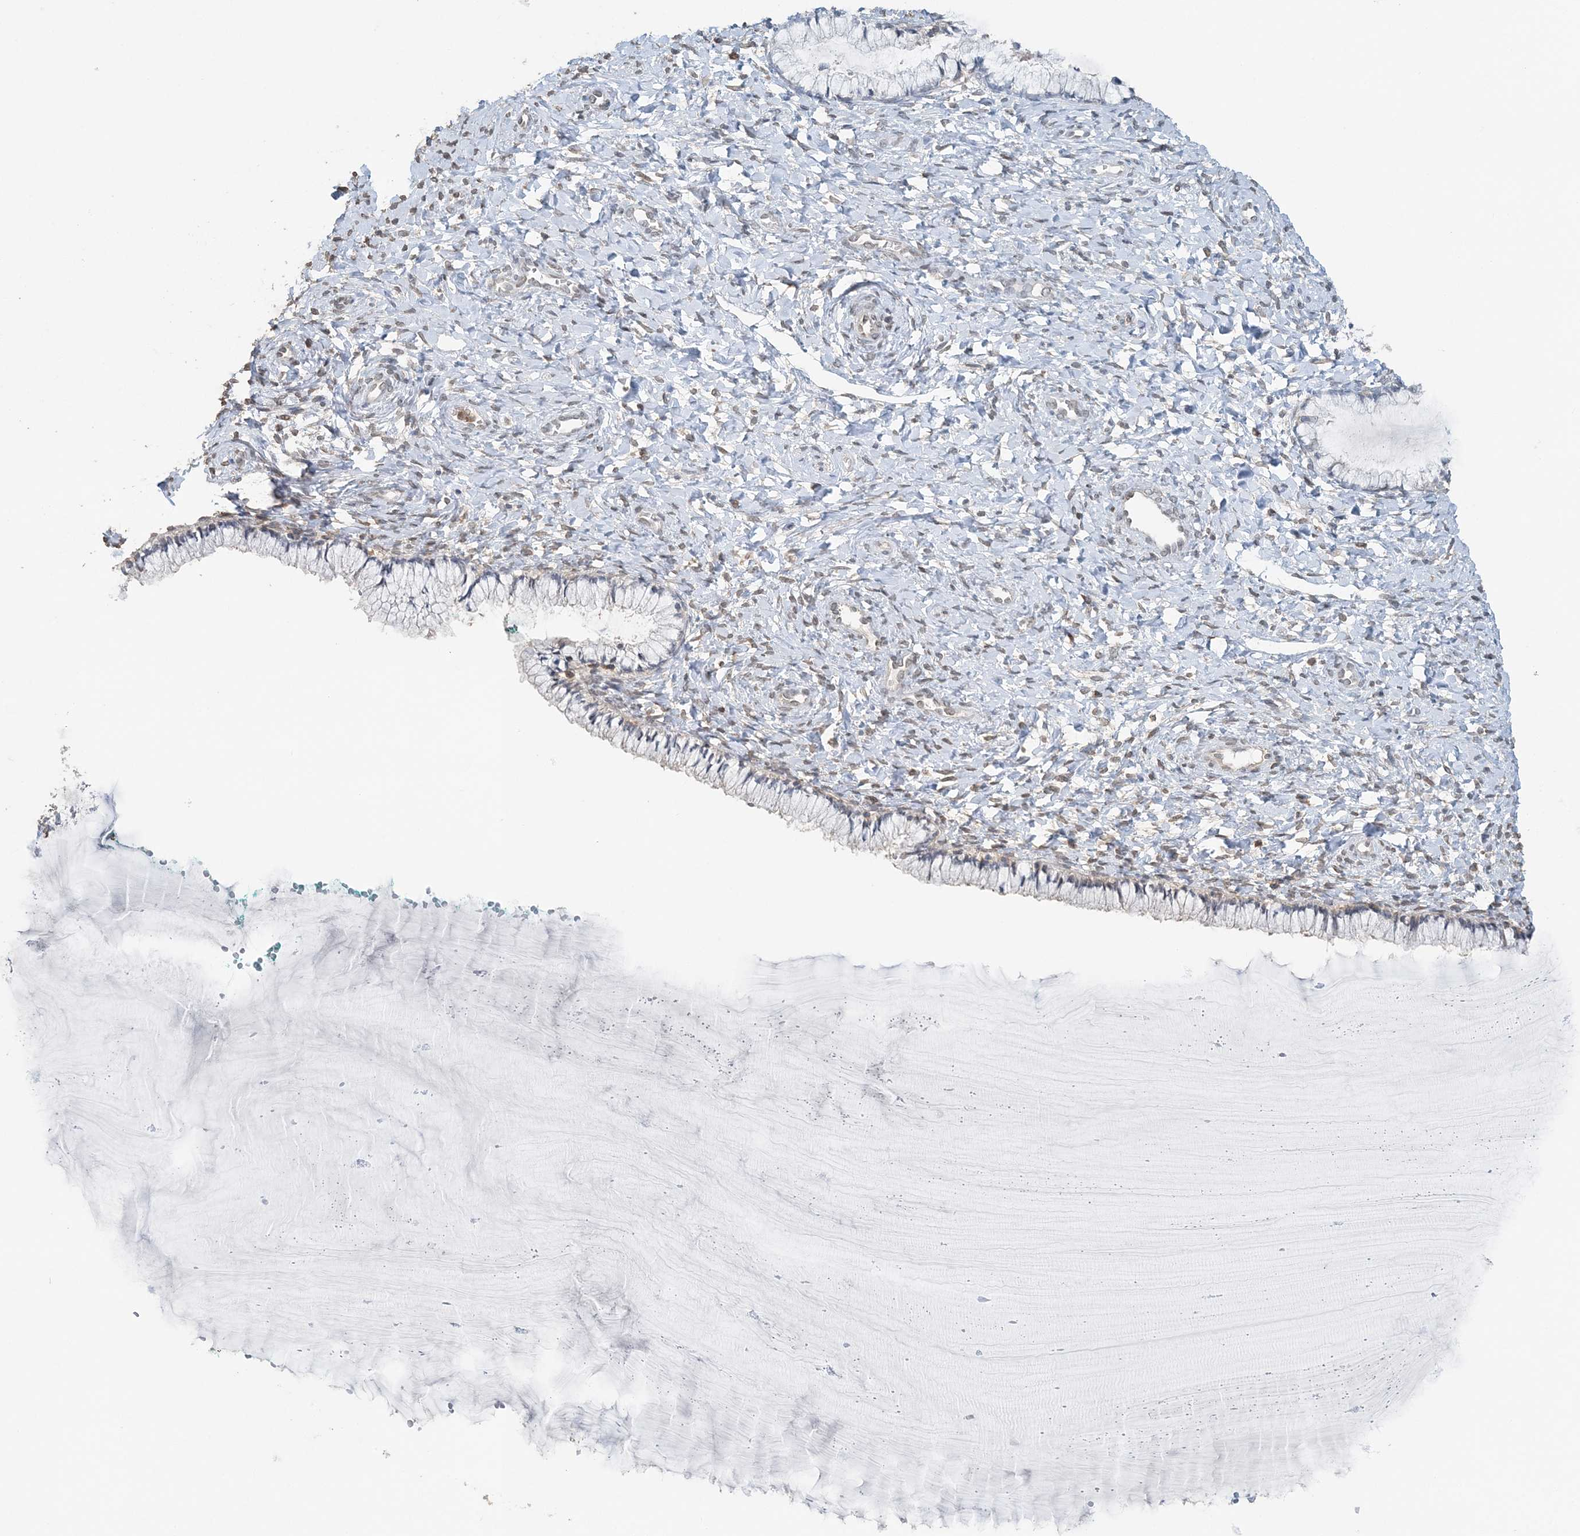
{"staining": {"intensity": "negative", "quantity": "none", "location": "none"}, "tissue": "cervix", "cell_type": "Glandular cells", "image_type": "normal", "snomed": [{"axis": "morphology", "description": "Normal tissue, NOS"}, {"axis": "morphology", "description": "Adenocarcinoma, NOS"}, {"axis": "topography", "description": "Cervix"}], "caption": "High magnification brightfield microscopy of normal cervix stained with DAB (3,3'-diaminobenzidine) (brown) and counterstained with hematoxylin (blue): glandular cells show no significant positivity.", "gene": "FAM110A", "patient": {"sex": "female", "age": 29}}